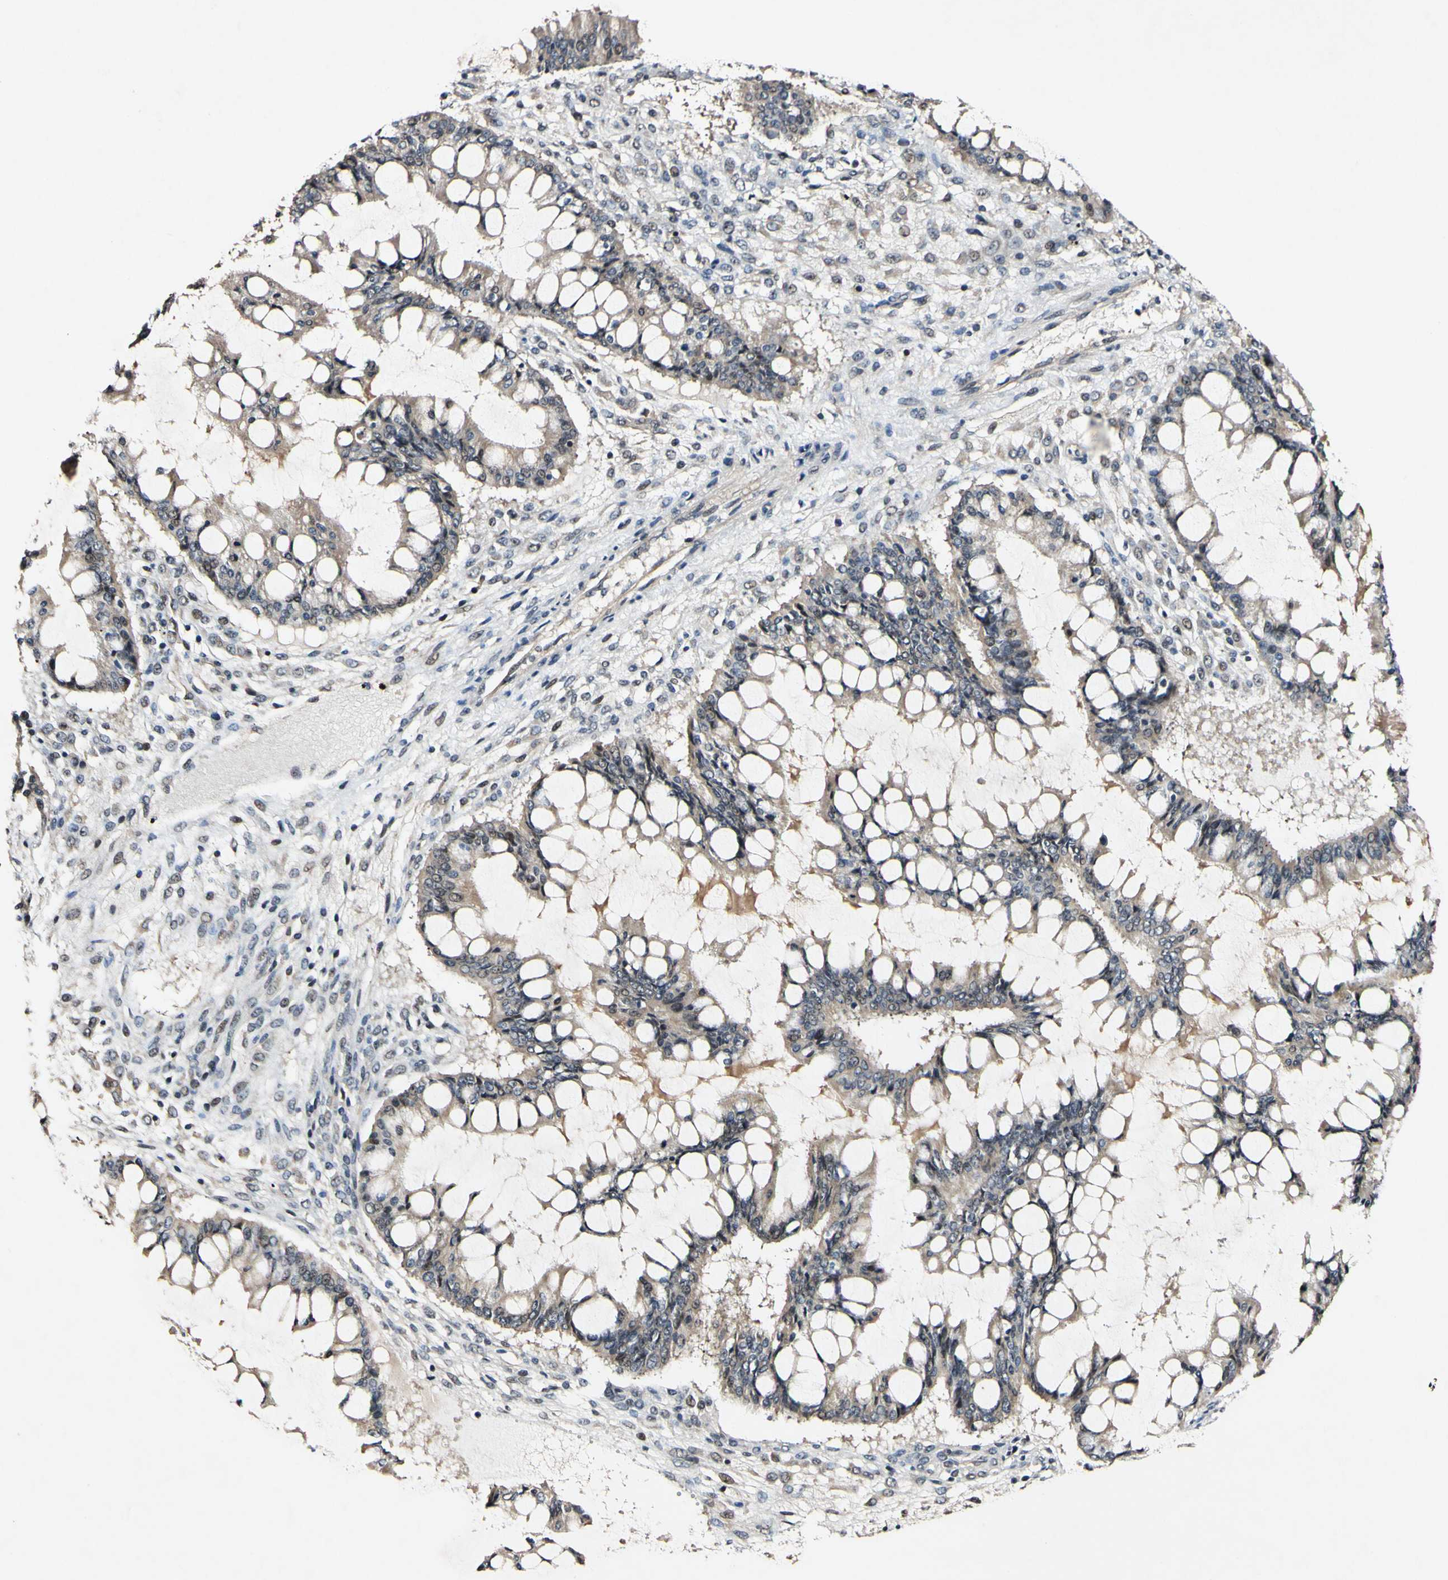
{"staining": {"intensity": "weak", "quantity": ">75%", "location": "cytoplasmic/membranous"}, "tissue": "ovarian cancer", "cell_type": "Tumor cells", "image_type": "cancer", "snomed": [{"axis": "morphology", "description": "Cystadenocarcinoma, mucinous, NOS"}, {"axis": "topography", "description": "Ovary"}], "caption": "Tumor cells reveal weak cytoplasmic/membranous expression in approximately >75% of cells in ovarian cancer. The staining is performed using DAB (3,3'-diaminobenzidine) brown chromogen to label protein expression. The nuclei are counter-stained blue using hematoxylin.", "gene": "POLR2F", "patient": {"sex": "female", "age": 73}}